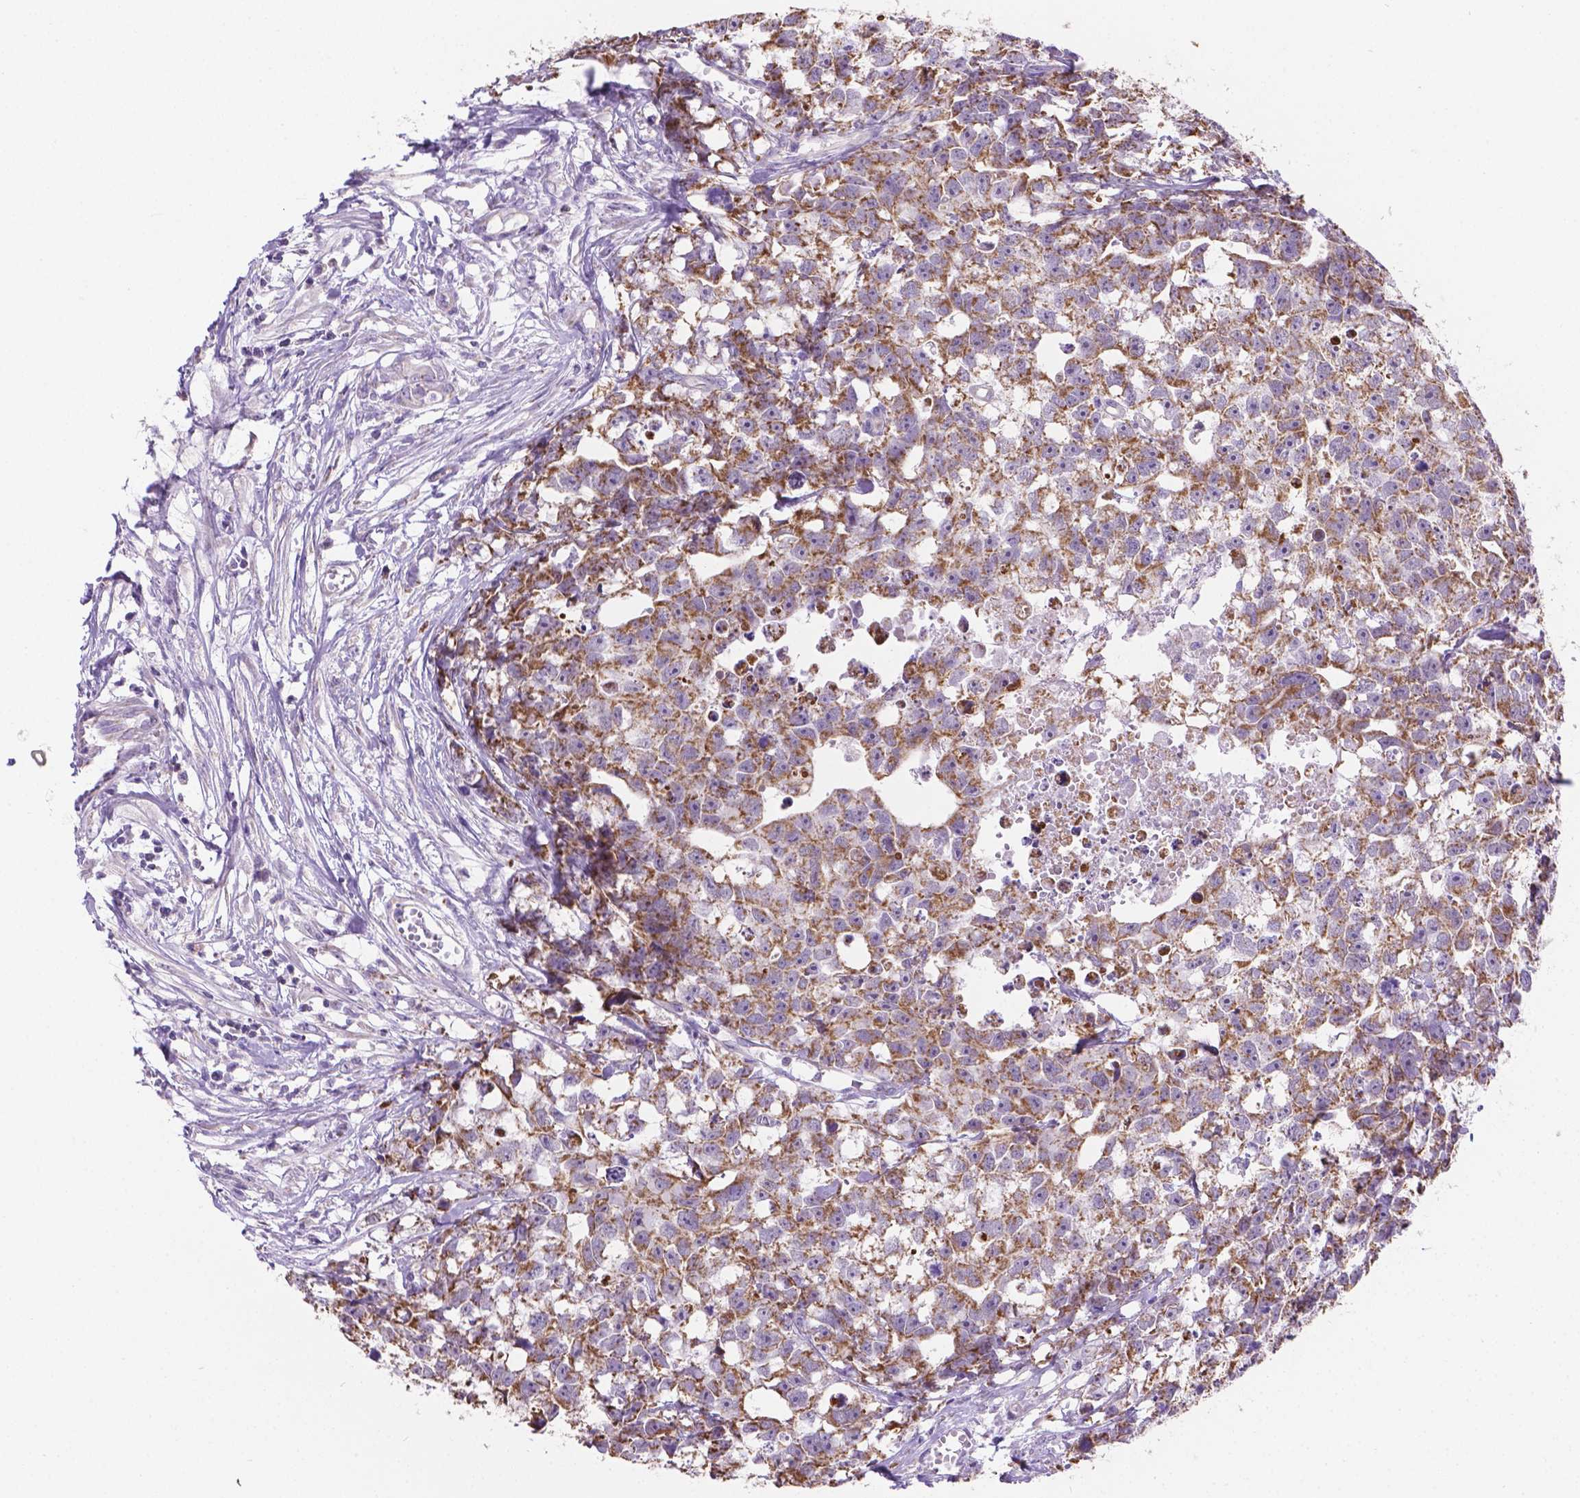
{"staining": {"intensity": "moderate", "quantity": ">75%", "location": "cytoplasmic/membranous"}, "tissue": "testis cancer", "cell_type": "Tumor cells", "image_type": "cancer", "snomed": [{"axis": "morphology", "description": "Carcinoma, Embryonal, NOS"}, {"axis": "morphology", "description": "Teratoma, malignant, NOS"}, {"axis": "topography", "description": "Testis"}], "caption": "Immunohistochemical staining of human testis cancer (malignant teratoma) demonstrates medium levels of moderate cytoplasmic/membranous protein positivity in approximately >75% of tumor cells.", "gene": "CSPG5", "patient": {"sex": "male", "age": 44}}